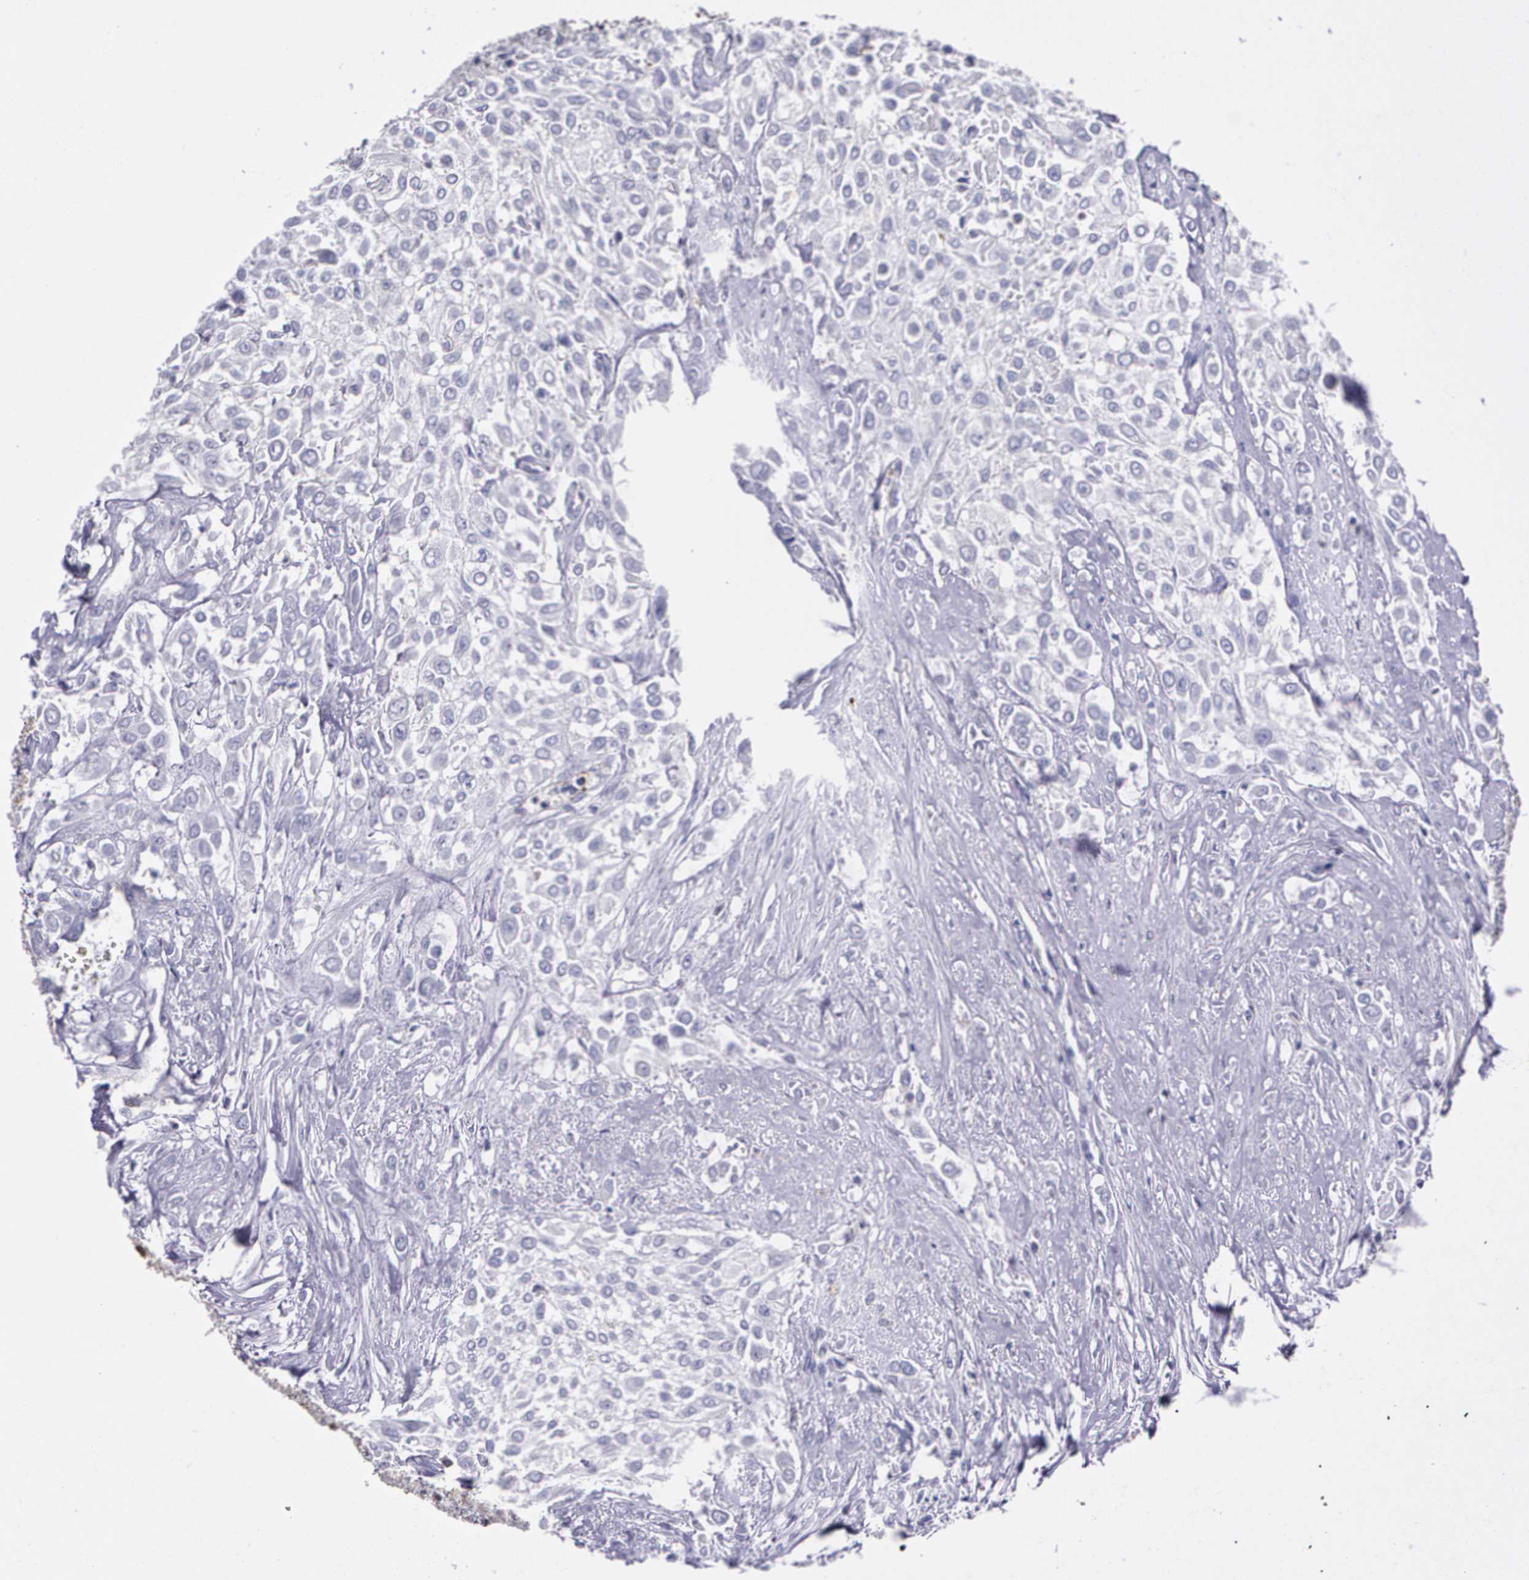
{"staining": {"intensity": "negative", "quantity": "none", "location": "none"}, "tissue": "urothelial cancer", "cell_type": "Tumor cells", "image_type": "cancer", "snomed": [{"axis": "morphology", "description": "Urothelial carcinoma, High grade"}, {"axis": "topography", "description": "Urinary bladder"}], "caption": "An immunohistochemistry (IHC) photomicrograph of high-grade urothelial carcinoma is shown. There is no staining in tumor cells of high-grade urothelial carcinoma.", "gene": "MGMT", "patient": {"sex": "male", "age": 57}}